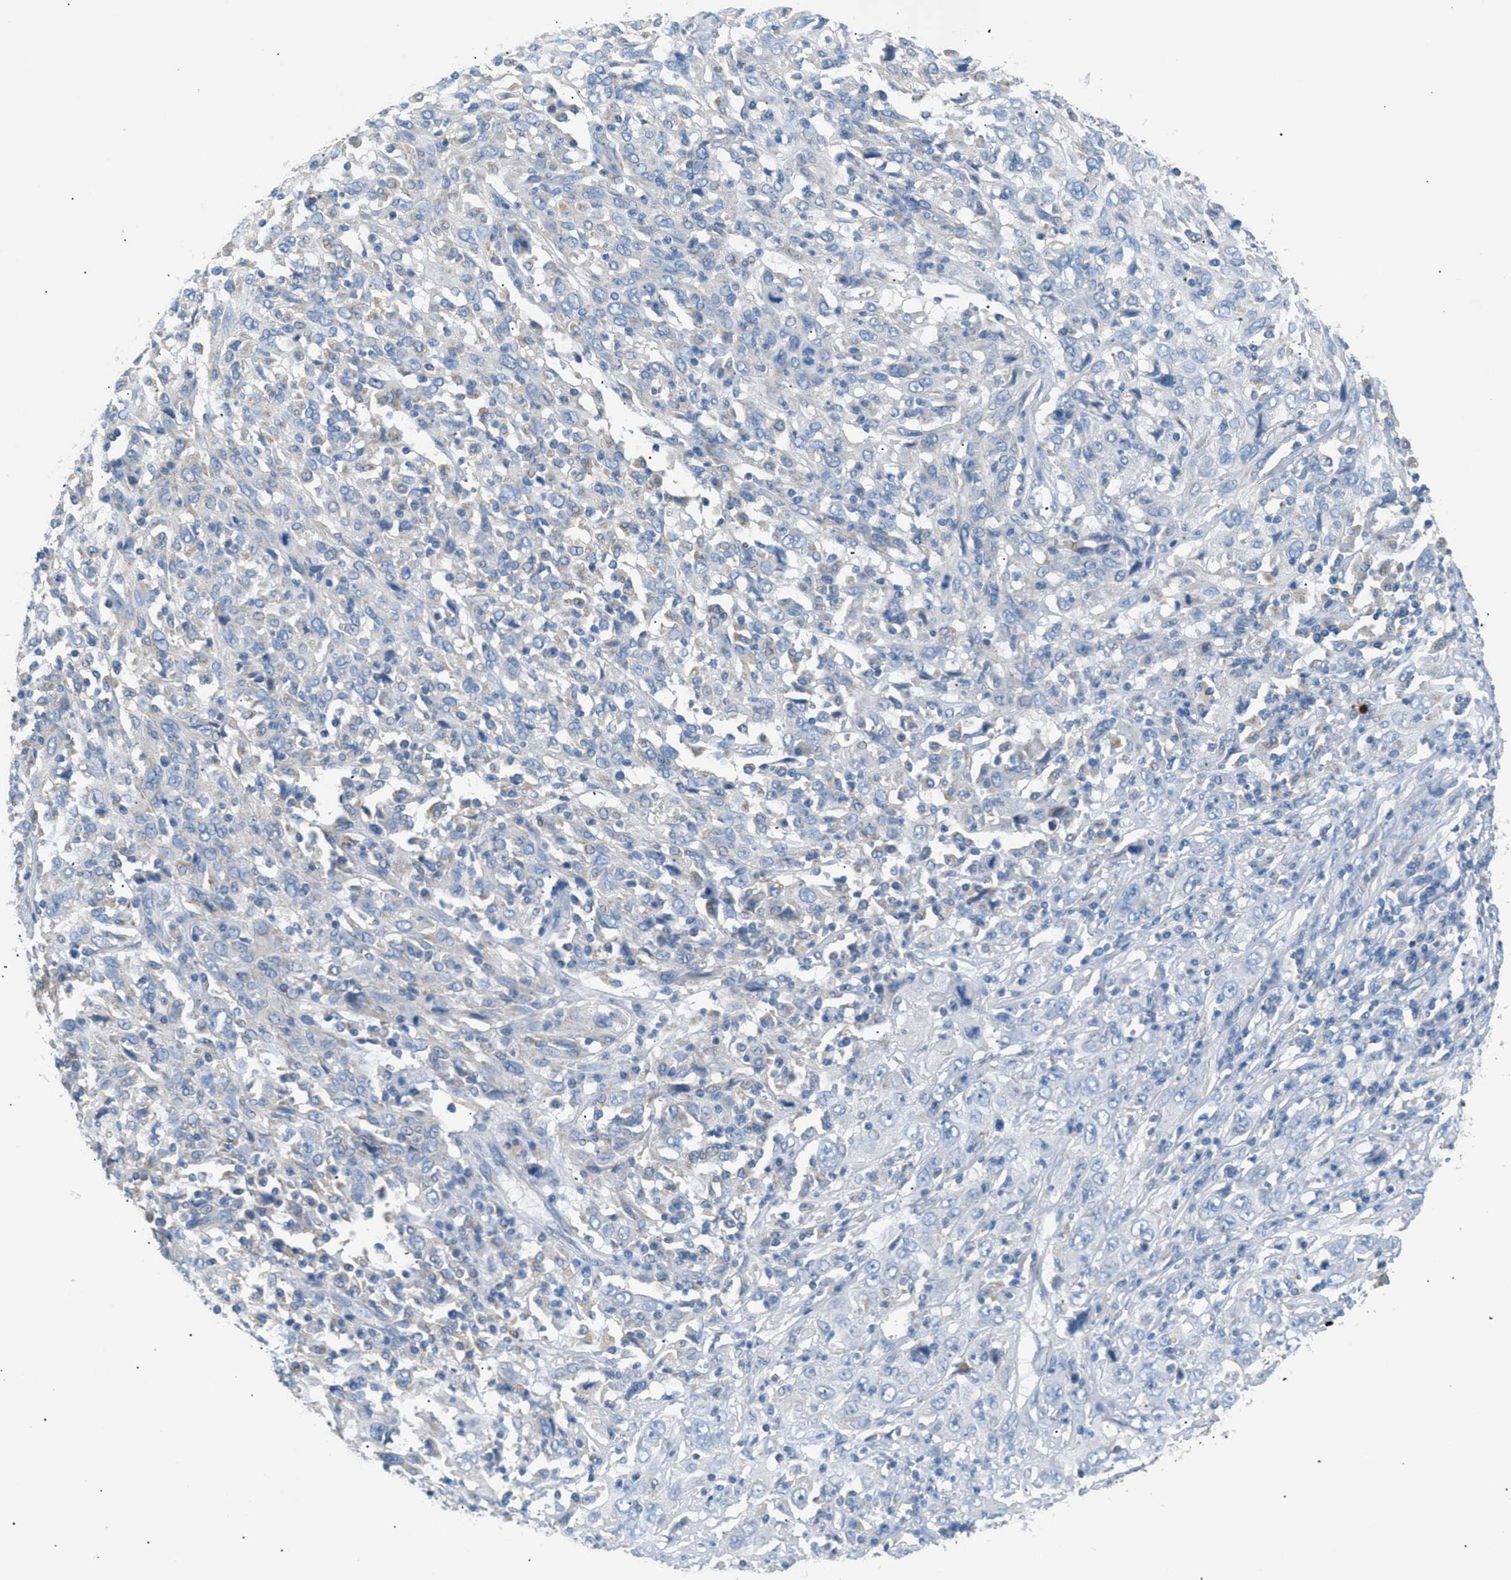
{"staining": {"intensity": "negative", "quantity": "none", "location": "none"}, "tissue": "cervical cancer", "cell_type": "Tumor cells", "image_type": "cancer", "snomed": [{"axis": "morphology", "description": "Squamous cell carcinoma, NOS"}, {"axis": "topography", "description": "Cervix"}], "caption": "IHC of human cervical cancer (squamous cell carcinoma) reveals no positivity in tumor cells.", "gene": "ILDR1", "patient": {"sex": "female", "age": 46}}